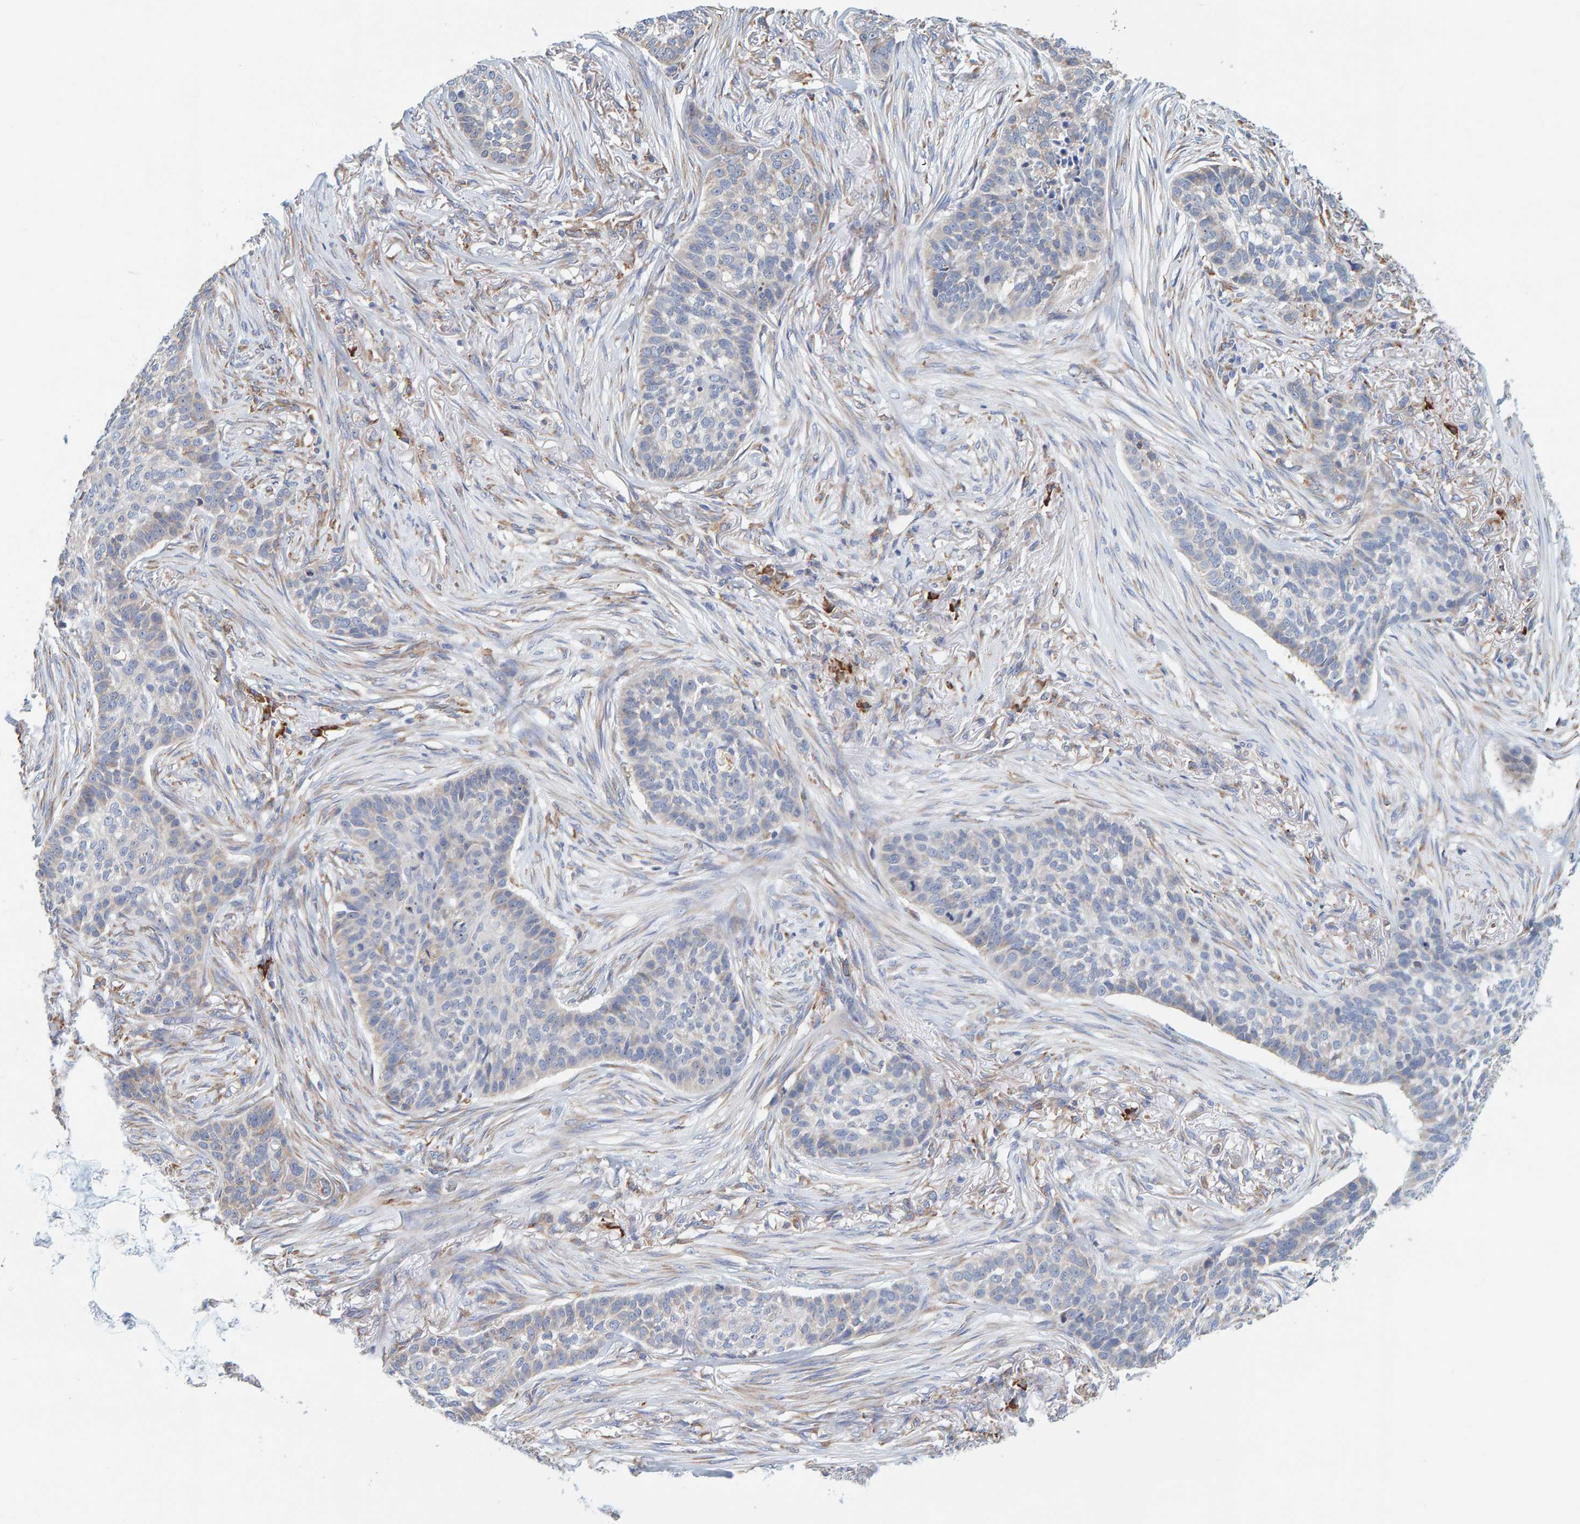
{"staining": {"intensity": "negative", "quantity": "none", "location": "none"}, "tissue": "skin cancer", "cell_type": "Tumor cells", "image_type": "cancer", "snomed": [{"axis": "morphology", "description": "Basal cell carcinoma"}, {"axis": "topography", "description": "Skin"}], "caption": "Tumor cells are negative for protein expression in human skin cancer (basal cell carcinoma).", "gene": "SGPL1", "patient": {"sex": "male", "age": 85}}